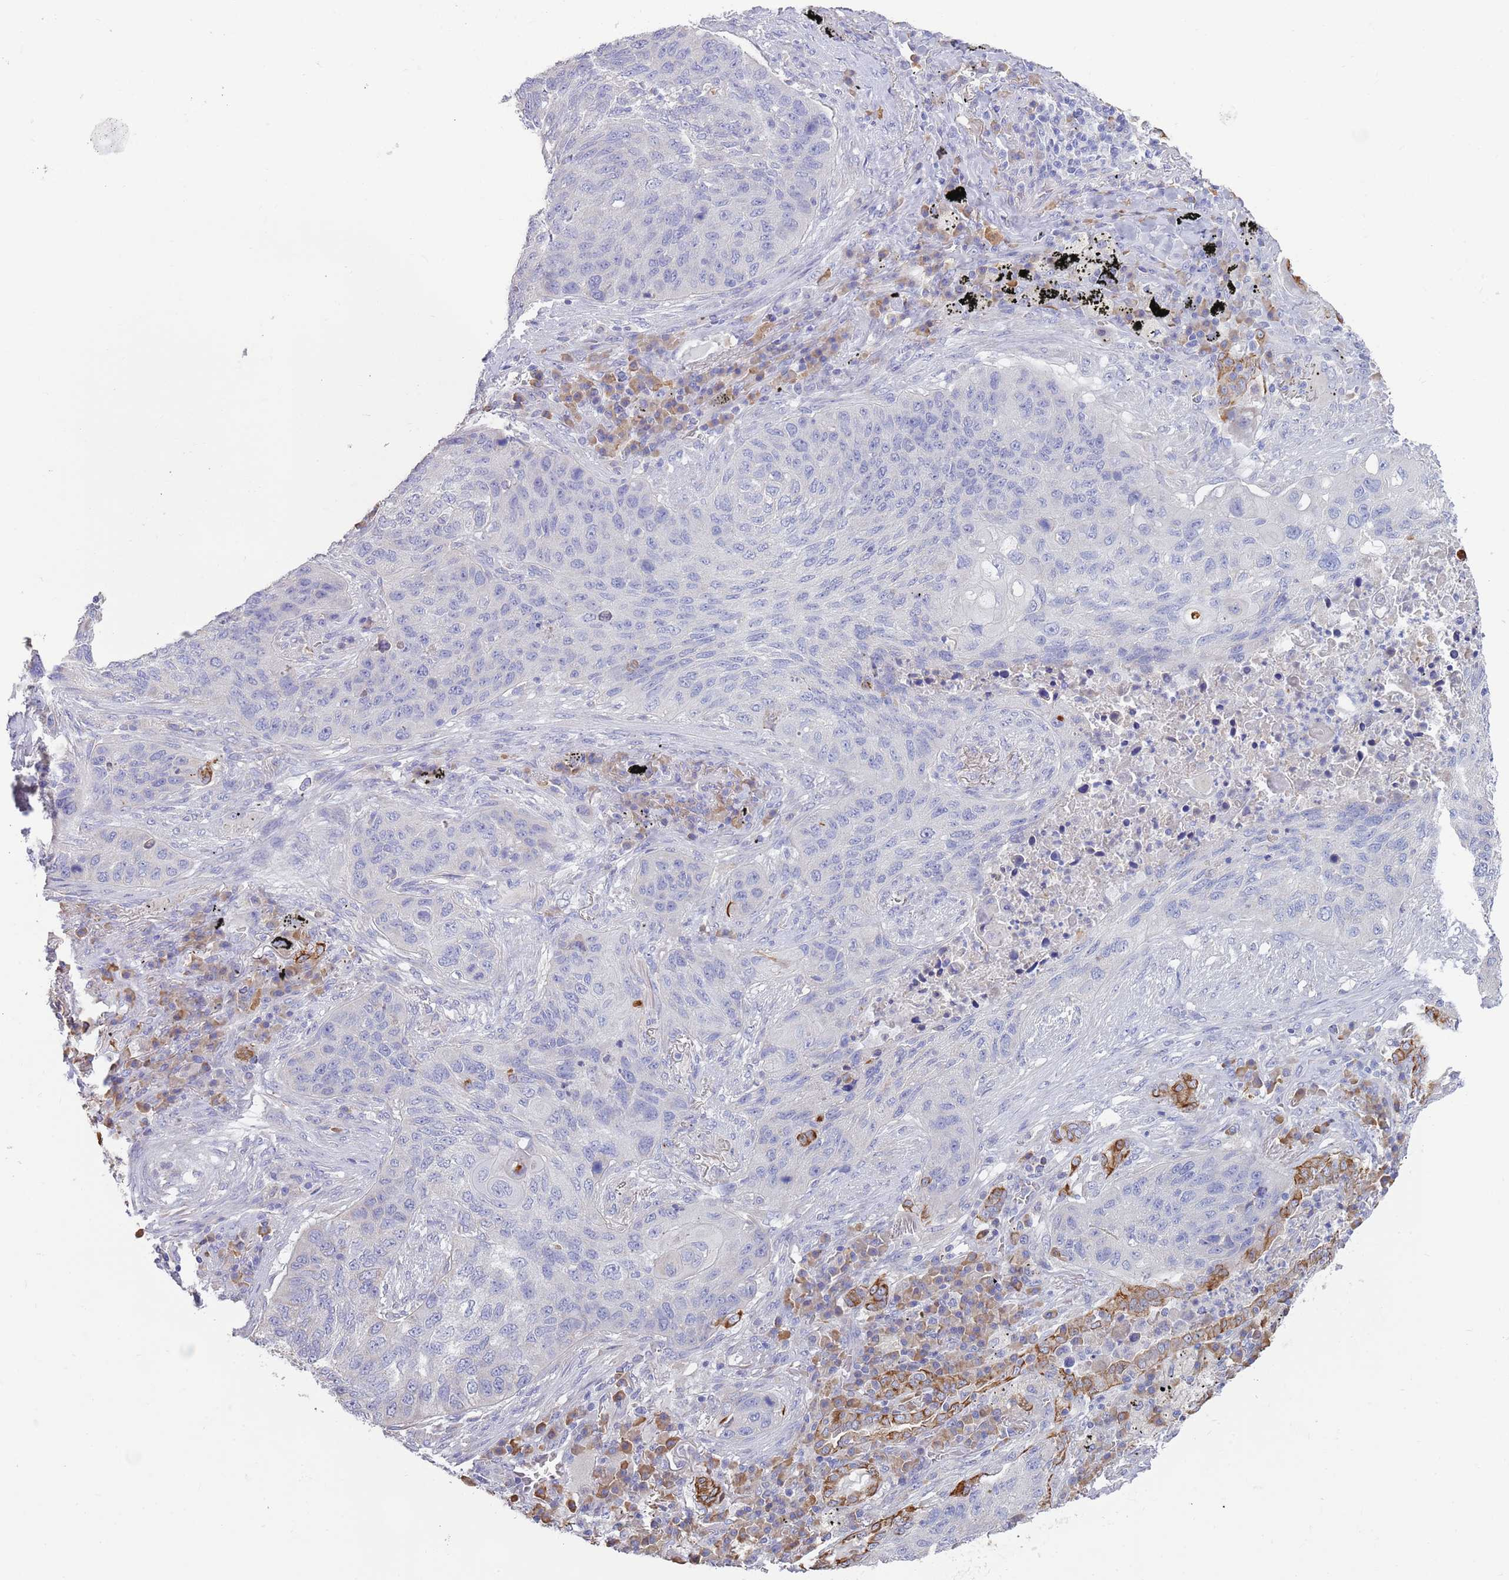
{"staining": {"intensity": "negative", "quantity": "none", "location": "none"}, "tissue": "lung cancer", "cell_type": "Tumor cells", "image_type": "cancer", "snomed": [{"axis": "morphology", "description": "Squamous cell carcinoma, NOS"}, {"axis": "topography", "description": "Lung"}], "caption": "A histopathology image of lung cancer stained for a protein exhibits no brown staining in tumor cells.", "gene": "CCDC149", "patient": {"sex": "female", "age": 63}}